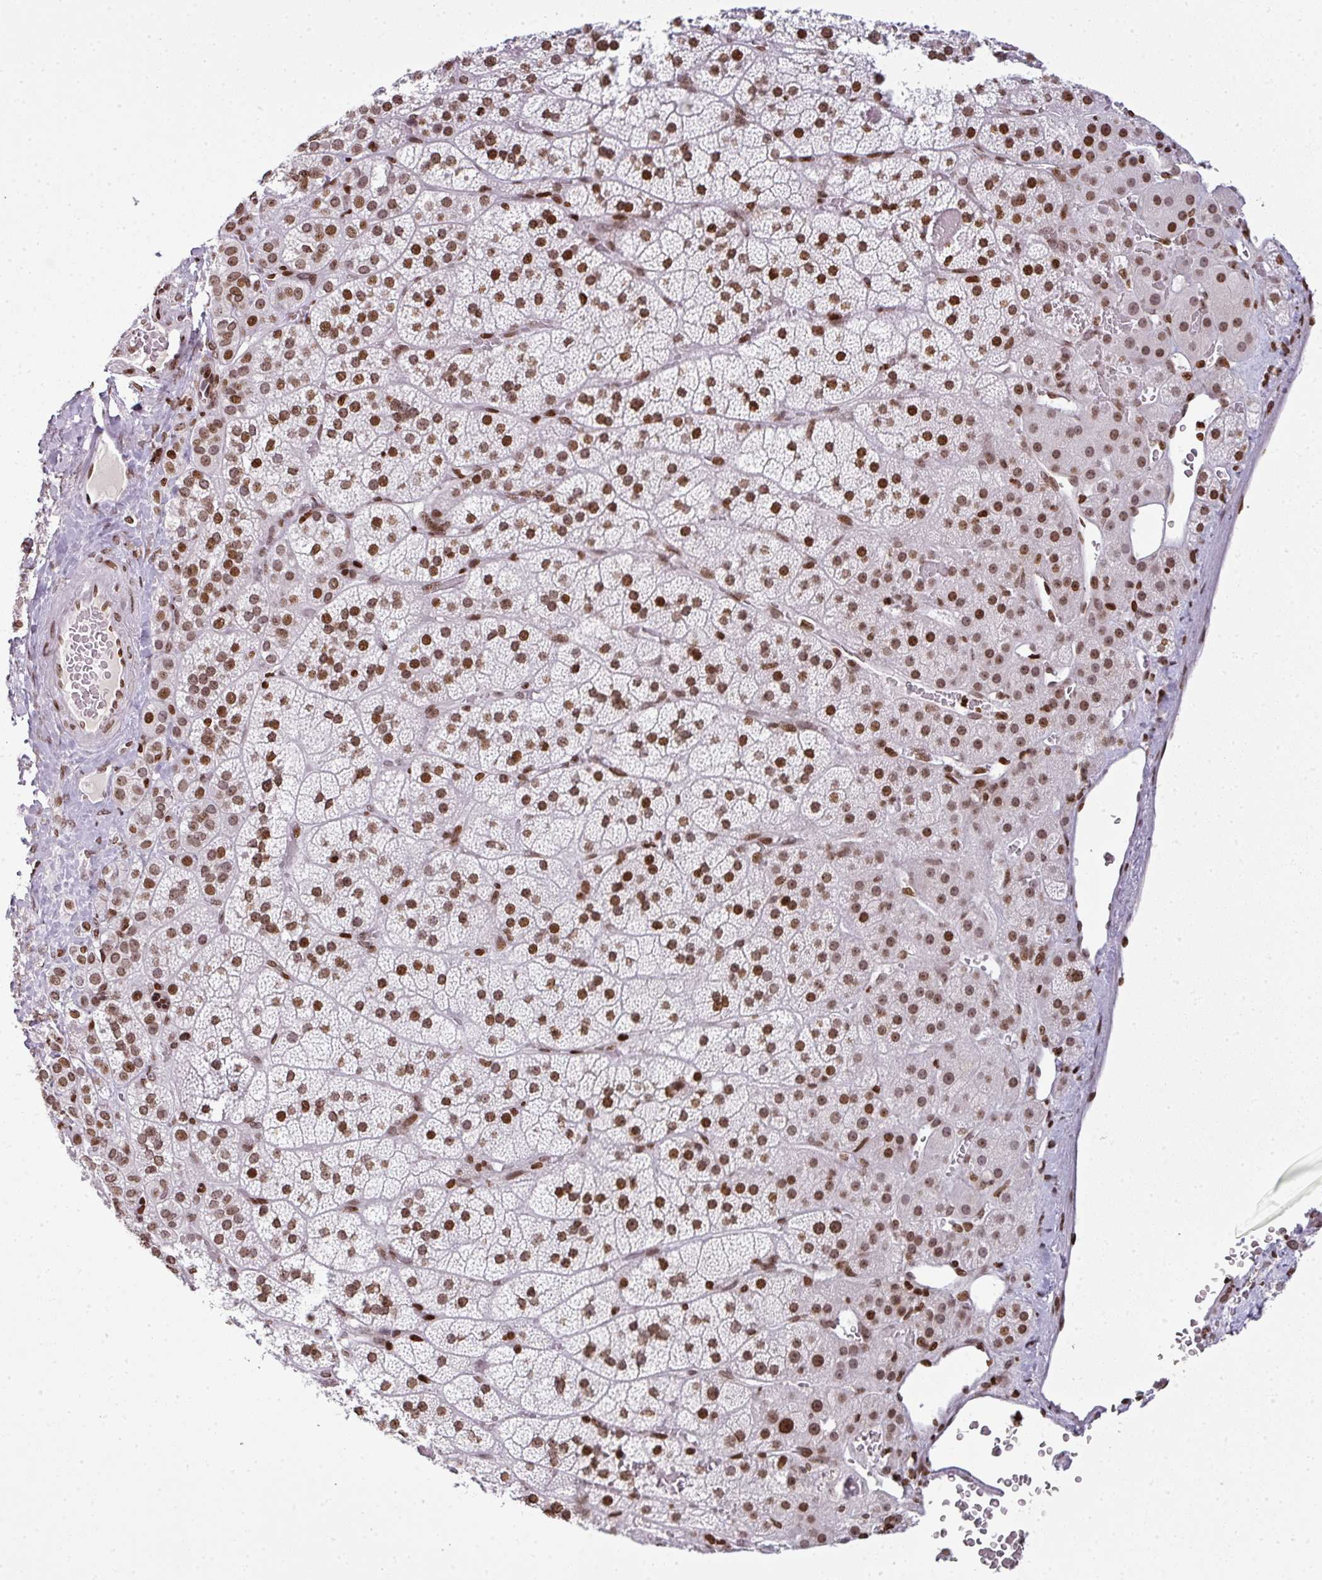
{"staining": {"intensity": "strong", "quantity": ">75%", "location": "nuclear"}, "tissue": "adrenal gland", "cell_type": "Glandular cells", "image_type": "normal", "snomed": [{"axis": "morphology", "description": "Normal tissue, NOS"}, {"axis": "topography", "description": "Adrenal gland"}], "caption": "Unremarkable adrenal gland exhibits strong nuclear positivity in about >75% of glandular cells Nuclei are stained in blue..", "gene": "RASL11A", "patient": {"sex": "male", "age": 57}}